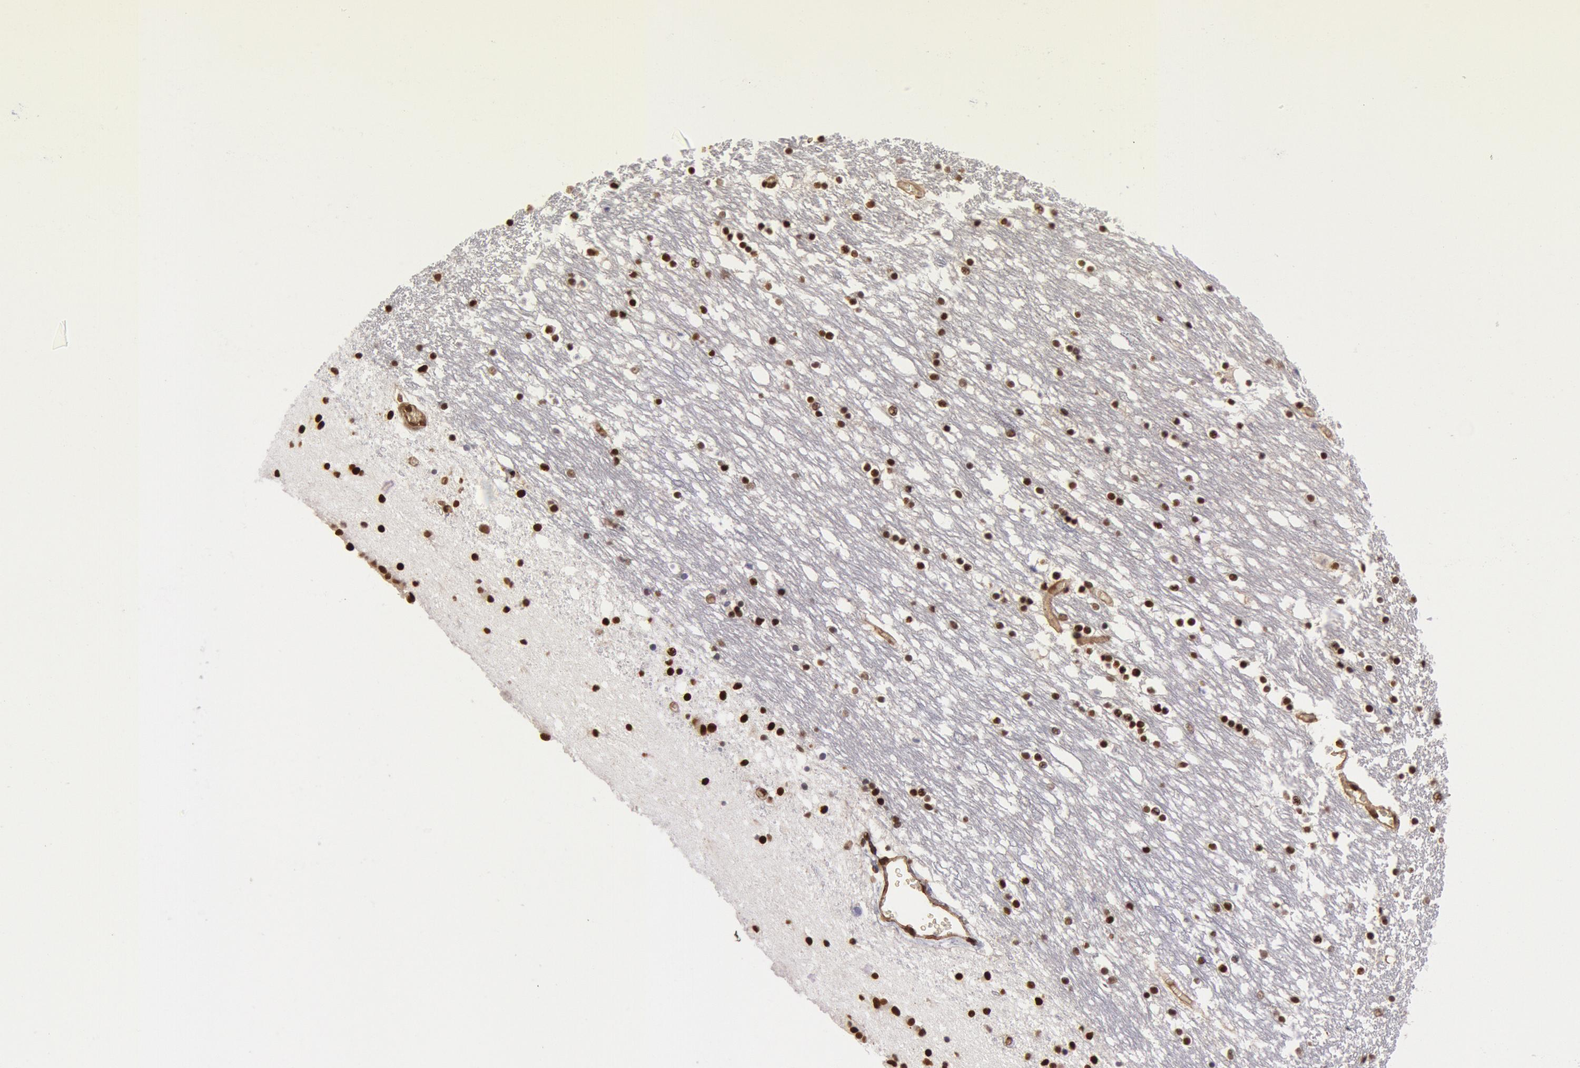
{"staining": {"intensity": "strong", "quantity": ">75%", "location": "nuclear"}, "tissue": "caudate", "cell_type": "Glial cells", "image_type": "normal", "snomed": [{"axis": "morphology", "description": "Normal tissue, NOS"}, {"axis": "topography", "description": "Lateral ventricle wall"}], "caption": "Immunohistochemistry (IHC) of unremarkable caudate exhibits high levels of strong nuclear positivity in about >75% of glial cells.", "gene": "CDKN2B", "patient": {"sex": "male", "age": 45}}